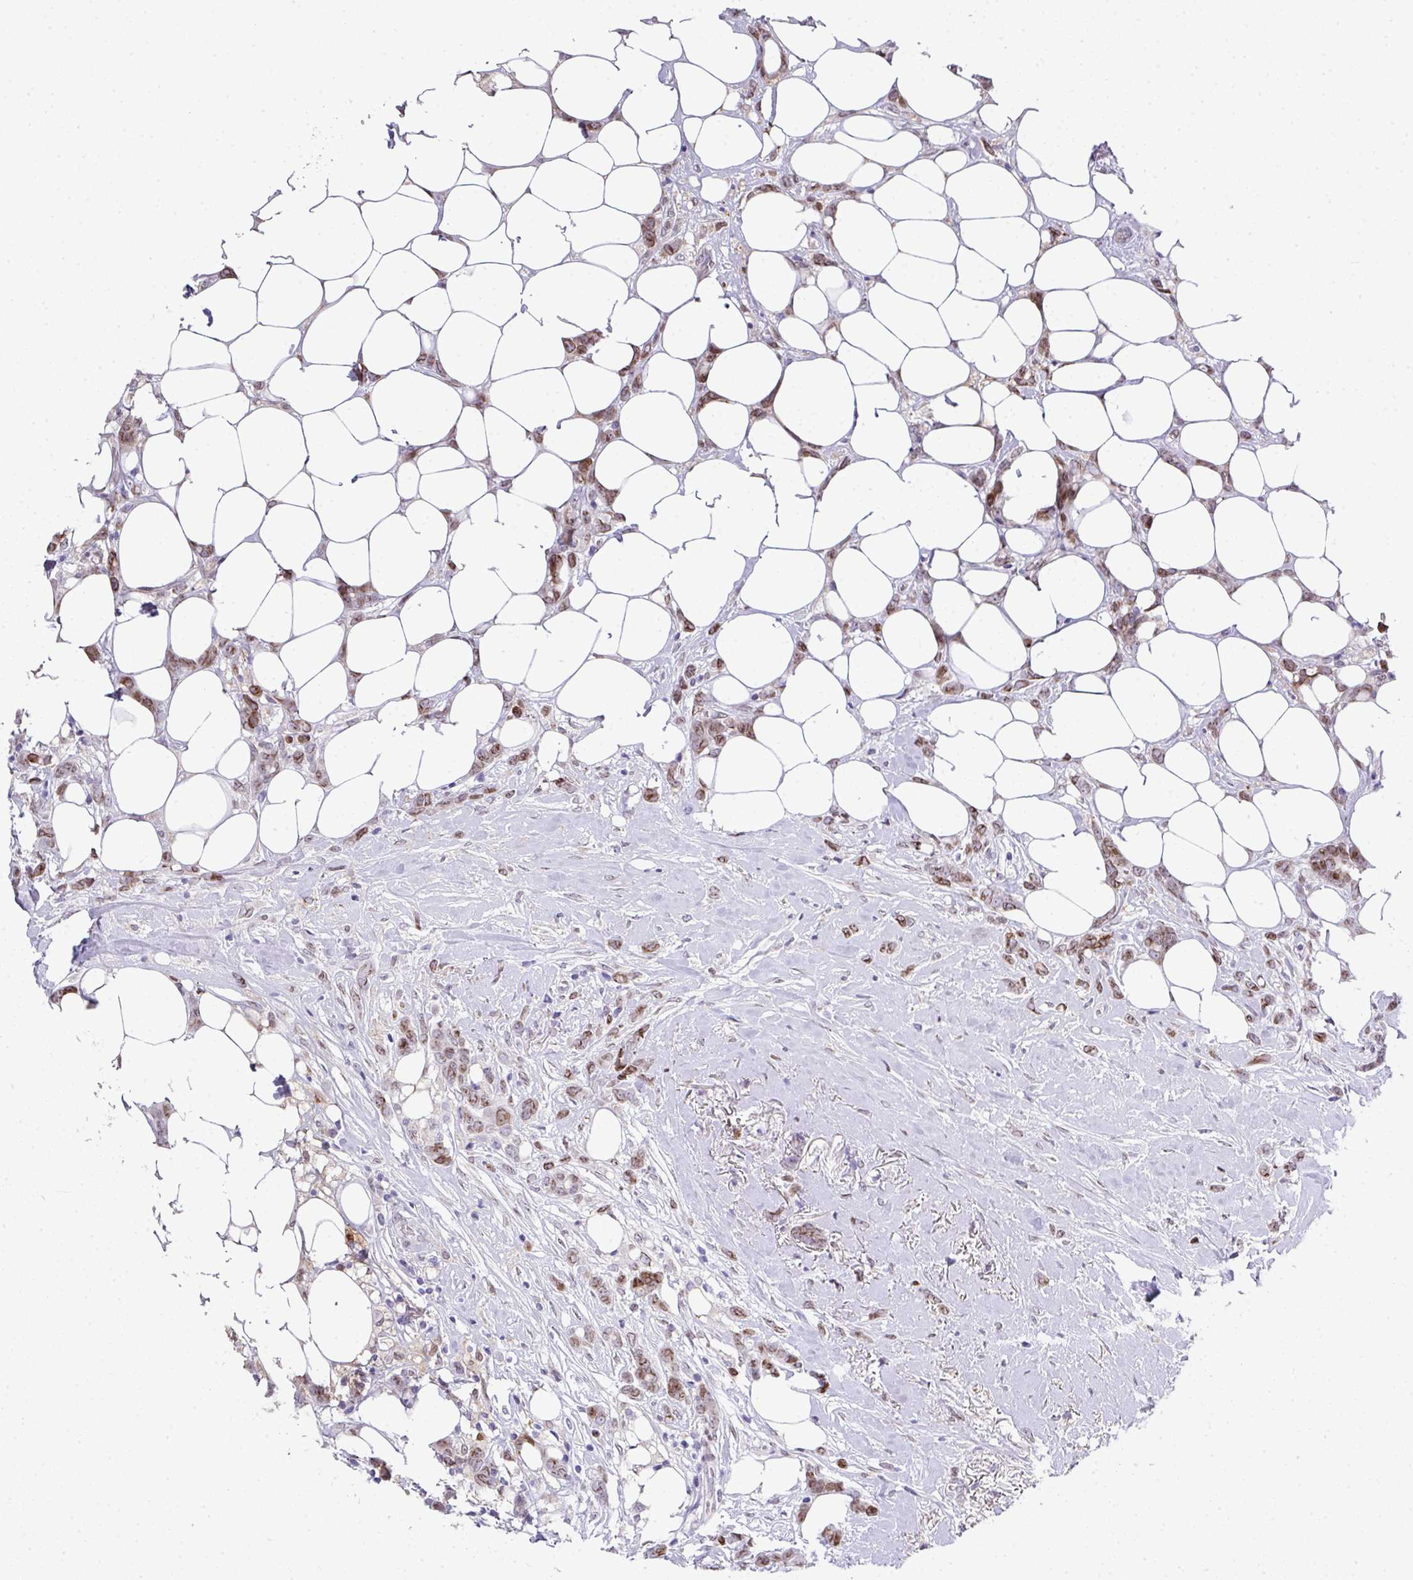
{"staining": {"intensity": "moderate", "quantity": "25%-75%", "location": "cytoplasmic/membranous,nuclear"}, "tissue": "breast cancer", "cell_type": "Tumor cells", "image_type": "cancer", "snomed": [{"axis": "morphology", "description": "Duct carcinoma"}, {"axis": "topography", "description": "Breast"}], "caption": "Human breast cancer (intraductal carcinoma) stained with a protein marker demonstrates moderate staining in tumor cells.", "gene": "PLK1", "patient": {"sex": "female", "age": 80}}